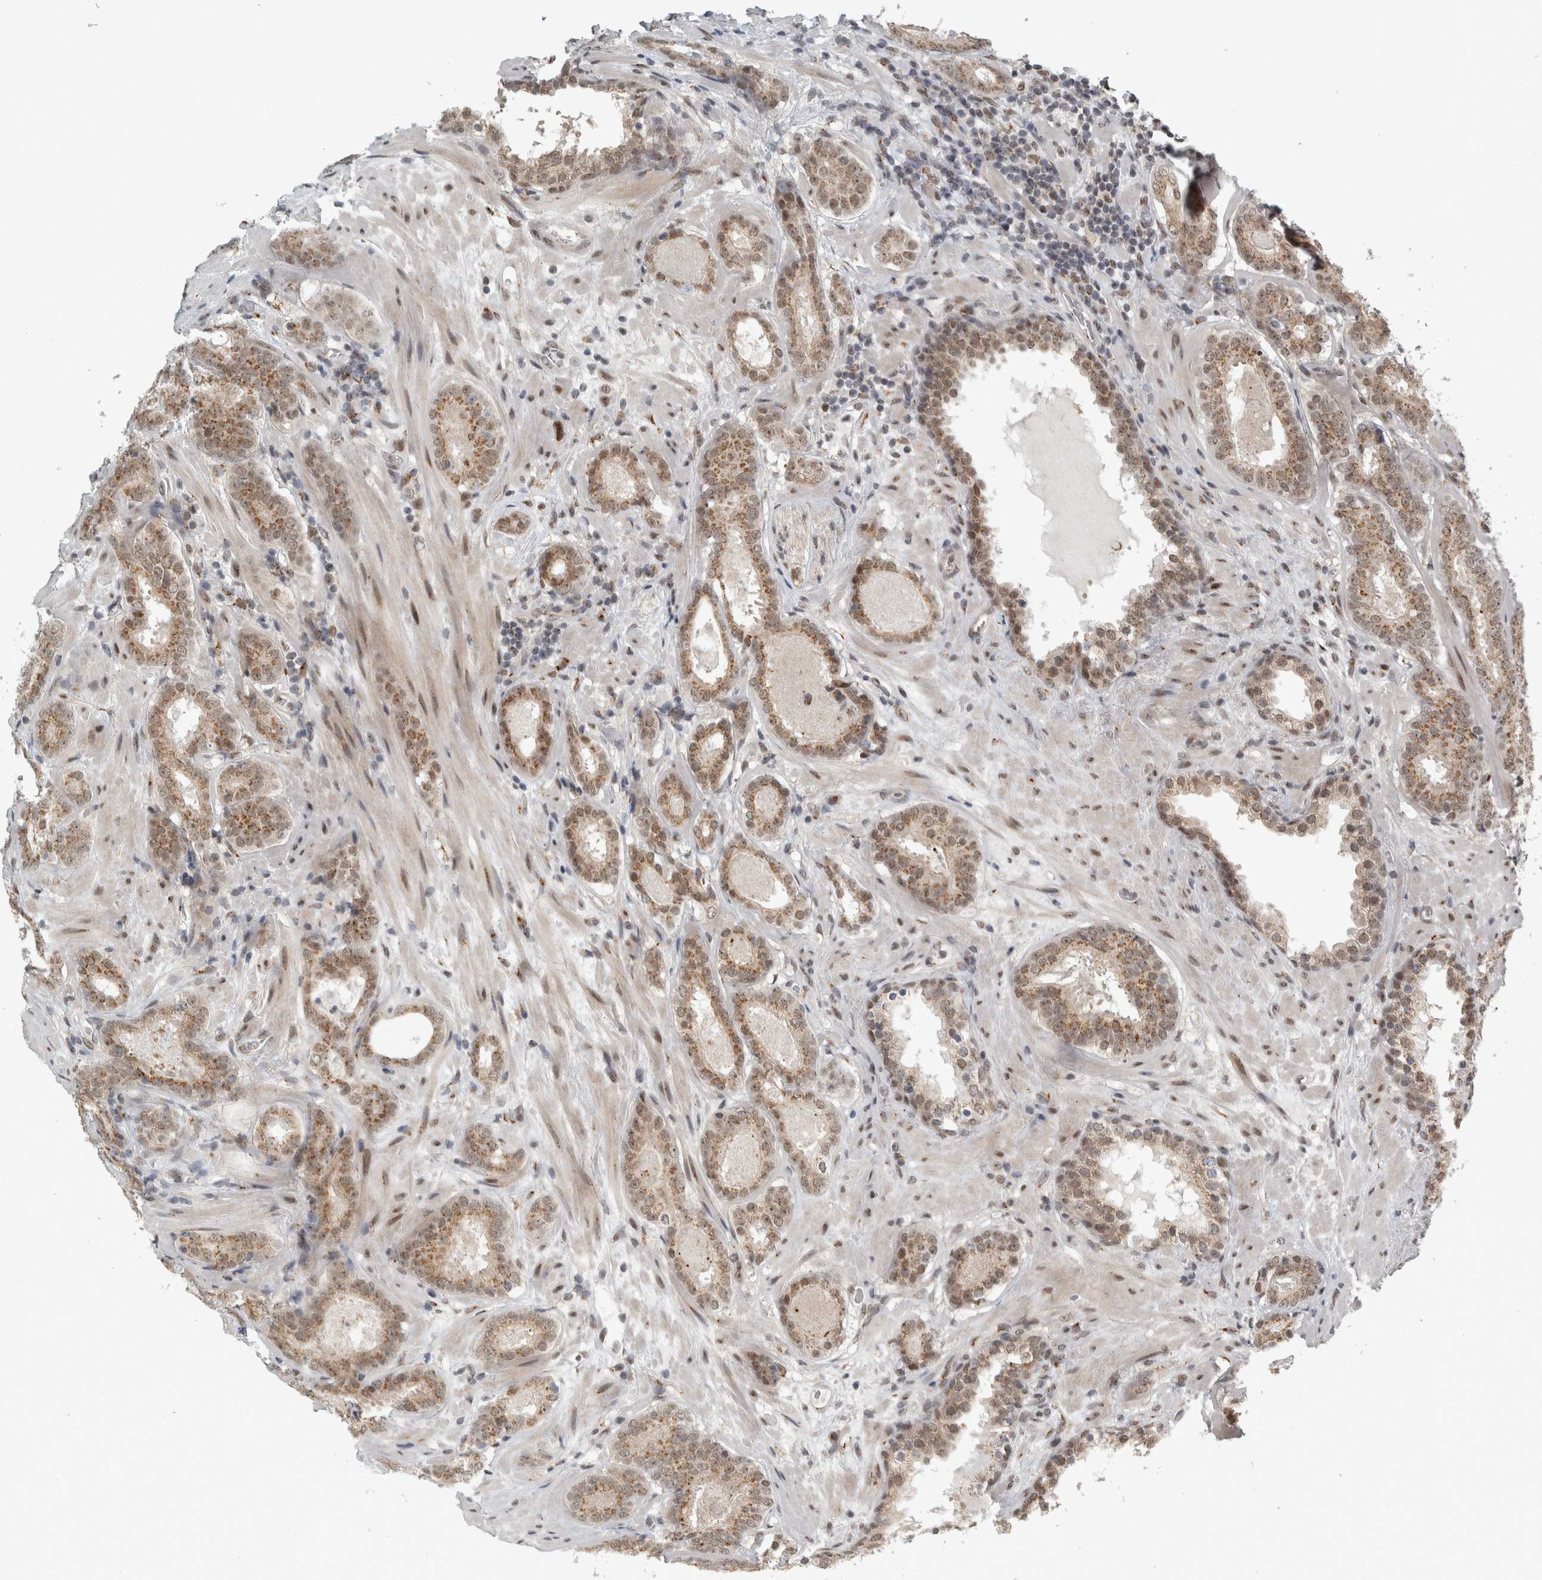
{"staining": {"intensity": "moderate", "quantity": ">75%", "location": "cytoplasmic/membranous"}, "tissue": "prostate cancer", "cell_type": "Tumor cells", "image_type": "cancer", "snomed": [{"axis": "morphology", "description": "Adenocarcinoma, Low grade"}, {"axis": "topography", "description": "Prostate"}], "caption": "DAB (3,3'-diaminobenzidine) immunohistochemical staining of human prostate low-grade adenocarcinoma exhibits moderate cytoplasmic/membranous protein staining in about >75% of tumor cells. (DAB (3,3'-diaminobenzidine) = brown stain, brightfield microscopy at high magnification).", "gene": "ZMYND8", "patient": {"sex": "male", "age": 69}}